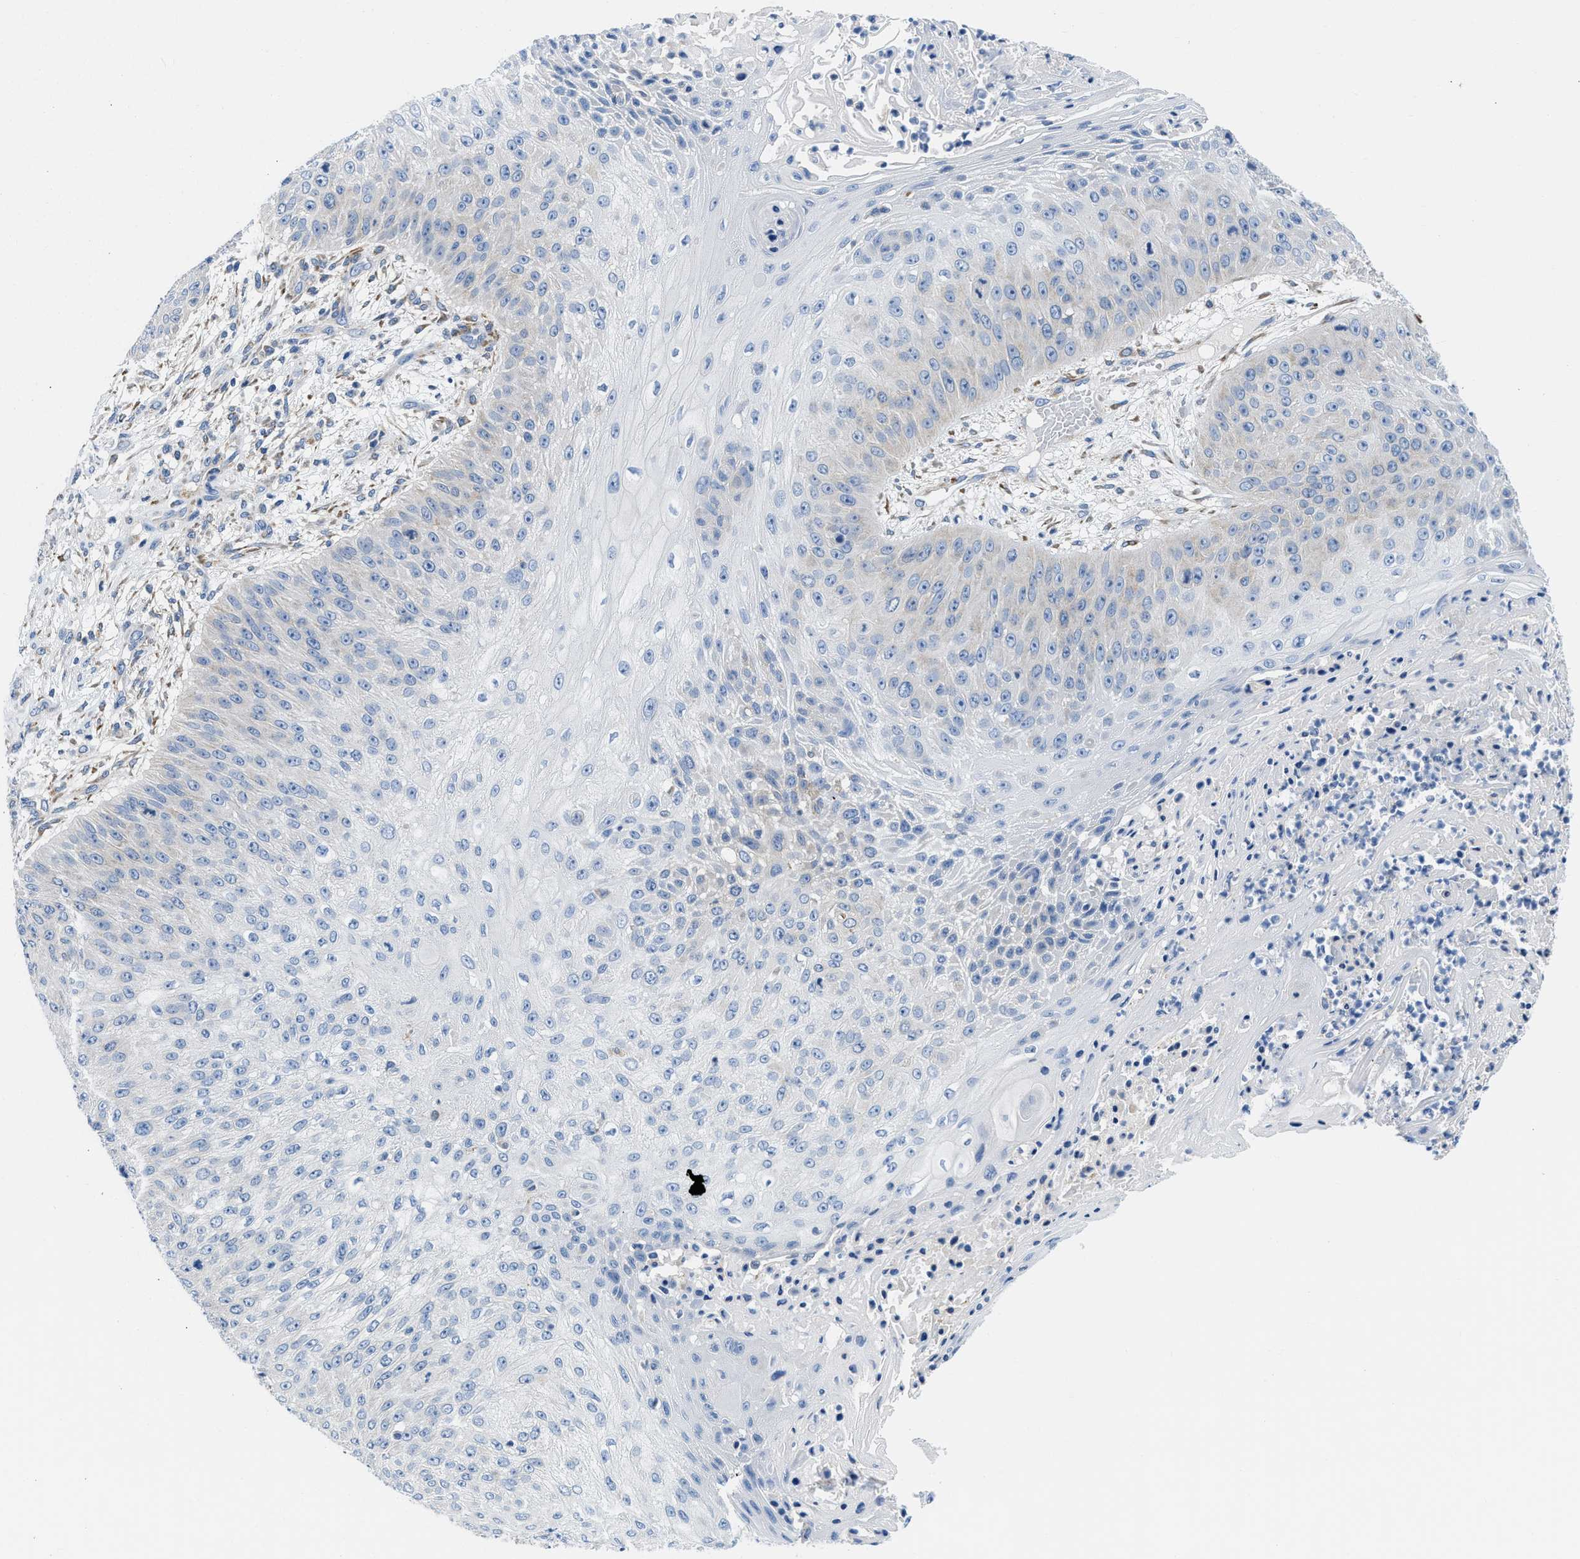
{"staining": {"intensity": "negative", "quantity": "none", "location": "none"}, "tissue": "skin cancer", "cell_type": "Tumor cells", "image_type": "cancer", "snomed": [{"axis": "morphology", "description": "Squamous cell carcinoma, NOS"}, {"axis": "topography", "description": "Skin"}], "caption": "High power microscopy photomicrograph of an immunohistochemistry (IHC) micrograph of skin squamous cell carcinoma, revealing no significant staining in tumor cells. (IHC, brightfield microscopy, high magnification).", "gene": "BNC2", "patient": {"sex": "female", "age": 80}}